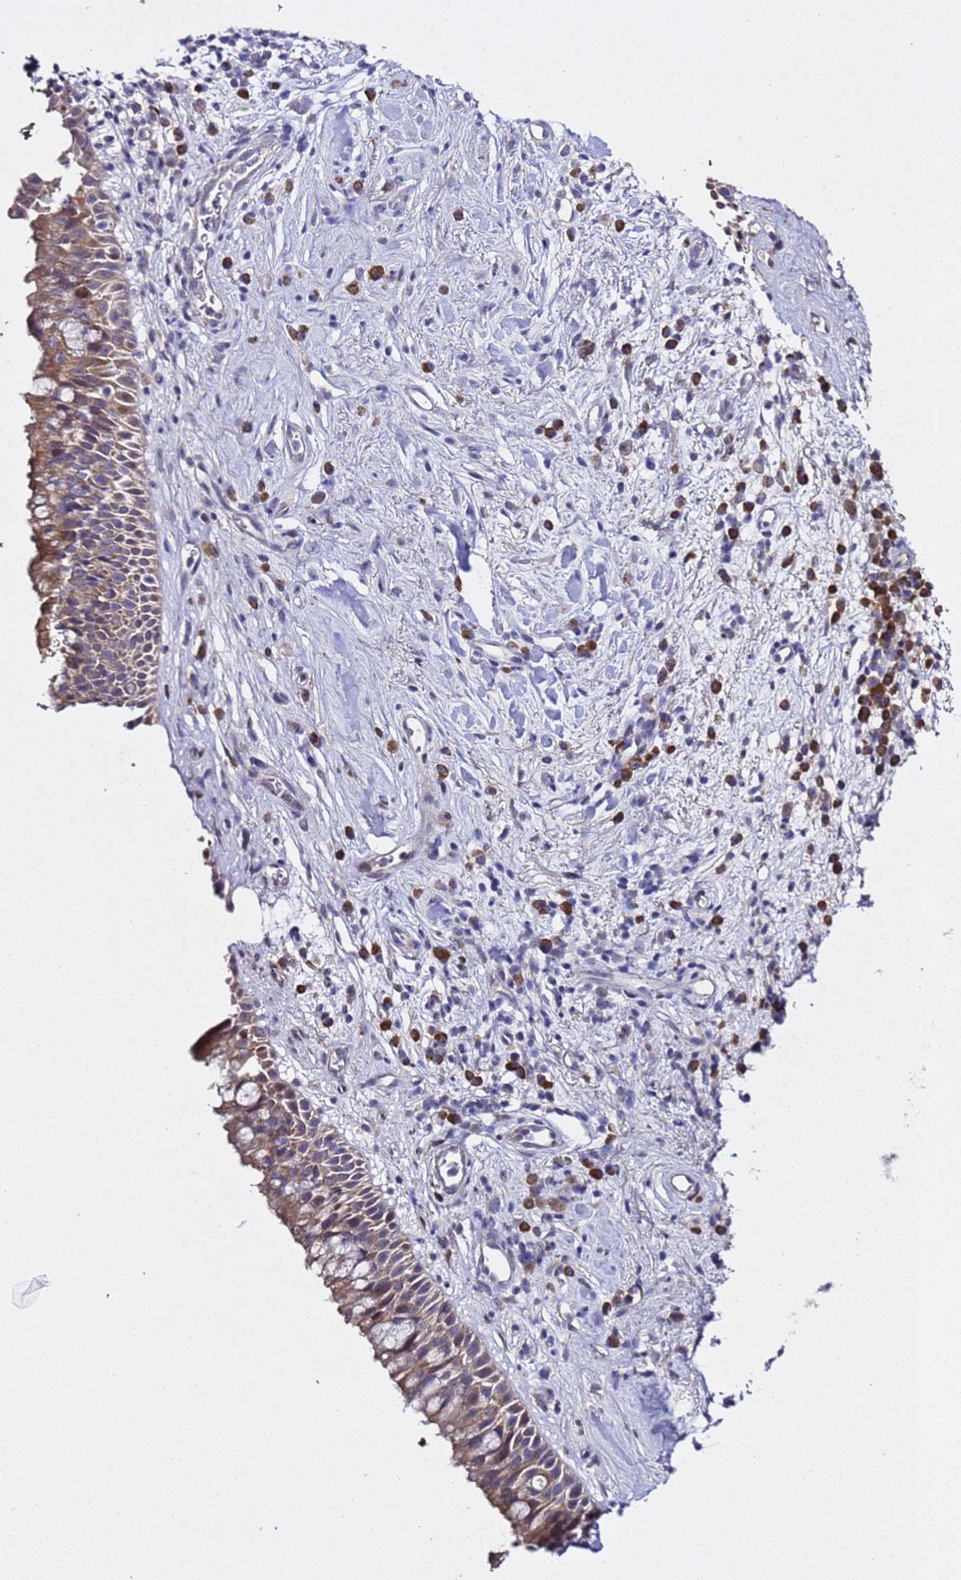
{"staining": {"intensity": "moderate", "quantity": ">75%", "location": "cytoplasmic/membranous"}, "tissue": "nasopharynx", "cell_type": "Respiratory epithelial cells", "image_type": "normal", "snomed": [{"axis": "morphology", "description": "Normal tissue, NOS"}, {"axis": "morphology", "description": "Squamous cell carcinoma, NOS"}, {"axis": "topography", "description": "Nasopharynx"}, {"axis": "topography", "description": "Head-Neck"}], "caption": "Respiratory epithelial cells show medium levels of moderate cytoplasmic/membranous positivity in approximately >75% of cells in benign human nasopharynx.", "gene": "ALG3", "patient": {"sex": "male", "age": 85}}